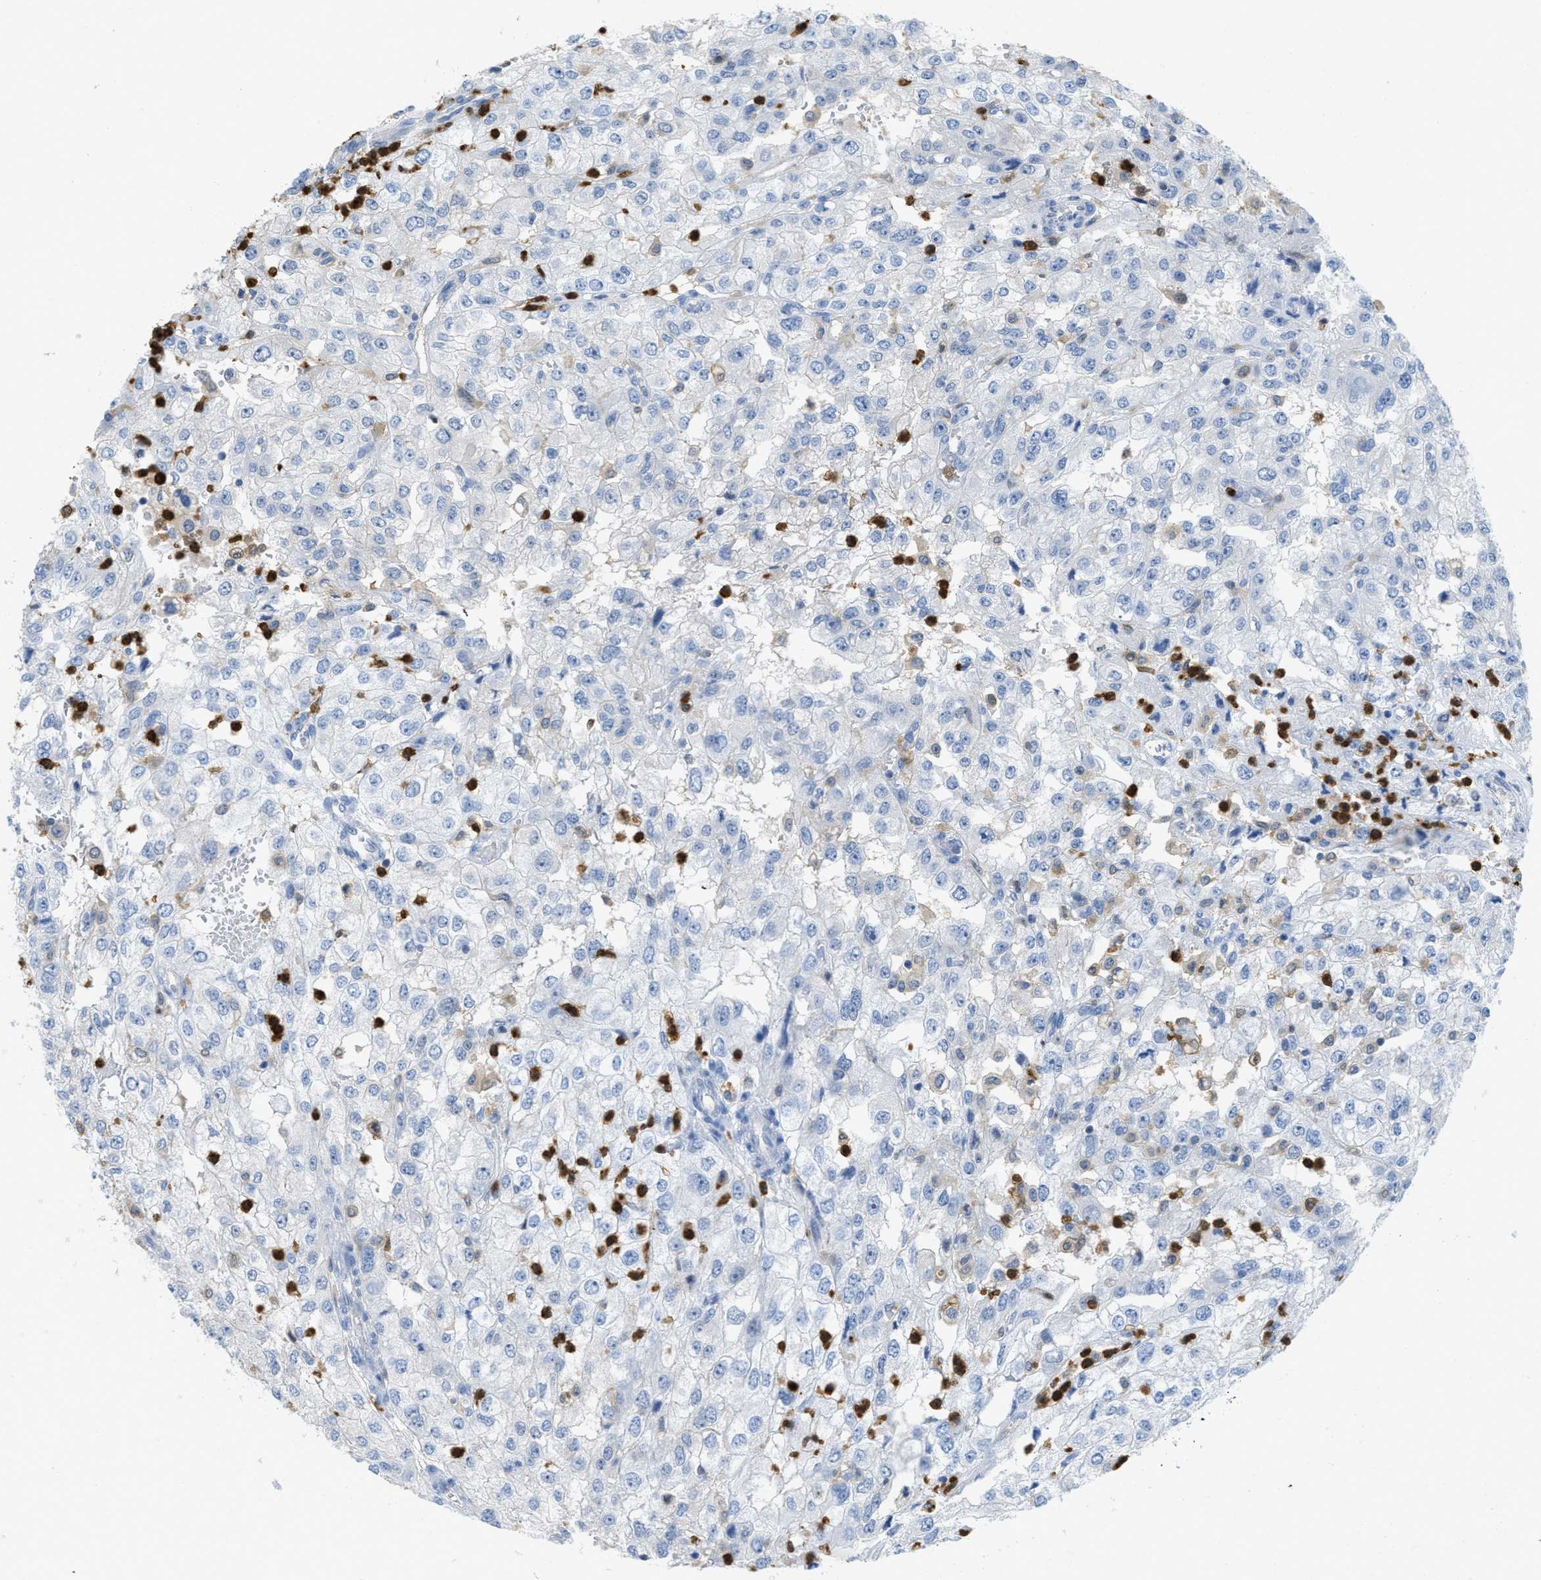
{"staining": {"intensity": "negative", "quantity": "none", "location": "none"}, "tissue": "renal cancer", "cell_type": "Tumor cells", "image_type": "cancer", "snomed": [{"axis": "morphology", "description": "Adenocarcinoma, NOS"}, {"axis": "topography", "description": "Kidney"}], "caption": "The histopathology image shows no significant staining in tumor cells of renal cancer.", "gene": "SERPINB1", "patient": {"sex": "female", "age": 54}}